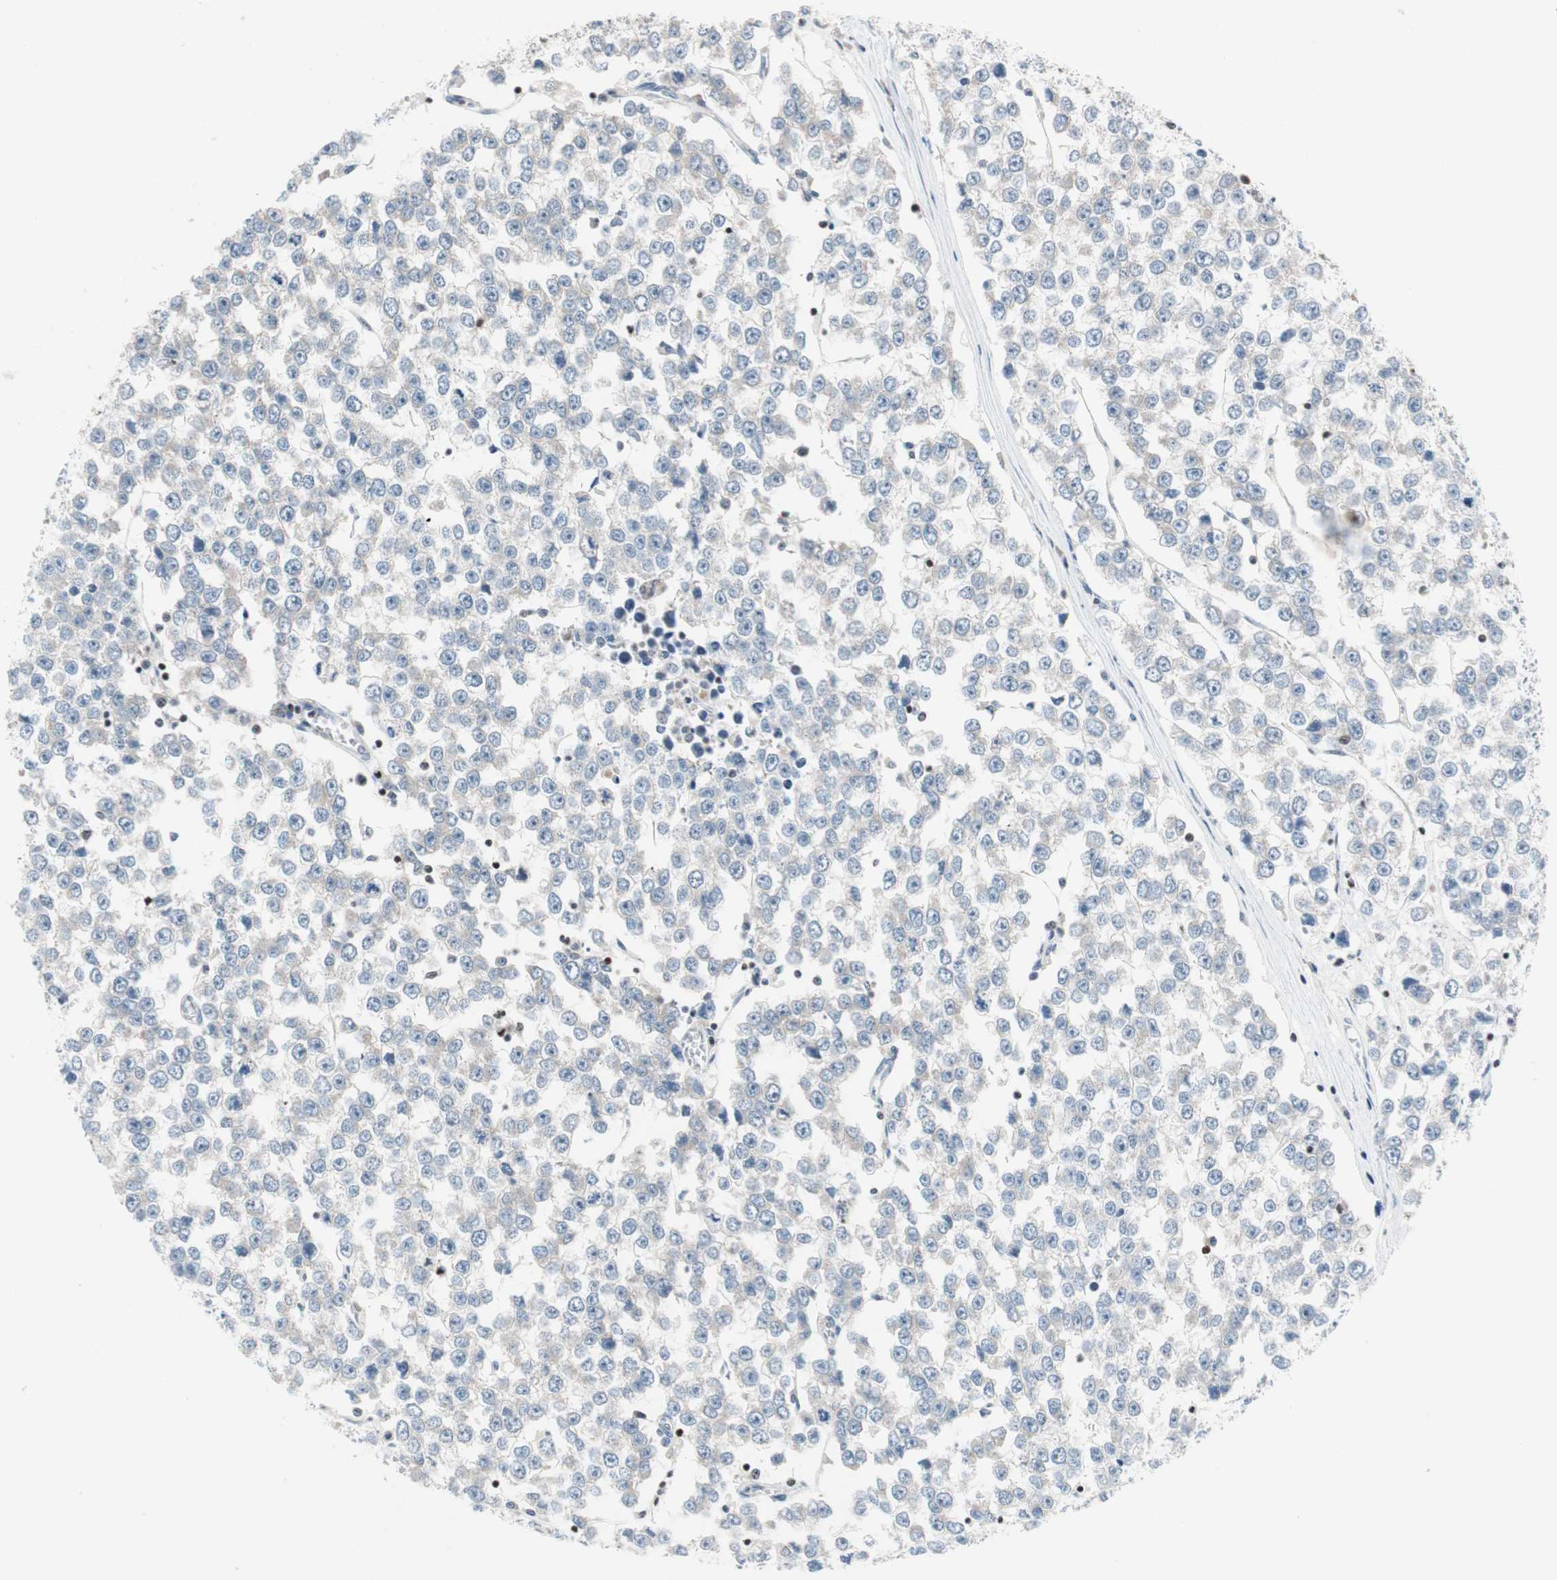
{"staining": {"intensity": "weak", "quantity": ">75%", "location": "cytoplasmic/membranous"}, "tissue": "testis cancer", "cell_type": "Tumor cells", "image_type": "cancer", "snomed": [{"axis": "morphology", "description": "Seminoma, NOS"}, {"axis": "morphology", "description": "Carcinoma, Embryonal, NOS"}, {"axis": "topography", "description": "Testis"}], "caption": "Seminoma (testis) stained for a protein exhibits weak cytoplasmic/membranous positivity in tumor cells.", "gene": "RGS10", "patient": {"sex": "male", "age": 52}}